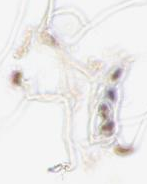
{"staining": {"intensity": "weak", "quantity": ">75%", "location": "cytoplasmic/membranous,nuclear"}, "tissue": "adipose tissue", "cell_type": "Adipocytes", "image_type": "normal", "snomed": [{"axis": "morphology", "description": "Normal tissue, NOS"}, {"axis": "morphology", "description": "Duct carcinoma"}, {"axis": "topography", "description": "Breast"}, {"axis": "topography", "description": "Adipose tissue"}], "caption": "The micrograph exhibits staining of unremarkable adipose tissue, revealing weak cytoplasmic/membranous,nuclear protein staining (brown color) within adipocytes. Using DAB (3,3'-diaminobenzidine) (brown) and hematoxylin (blue) stains, captured at high magnification using brightfield microscopy.", "gene": "MED12", "patient": {"sex": "female", "age": 37}}